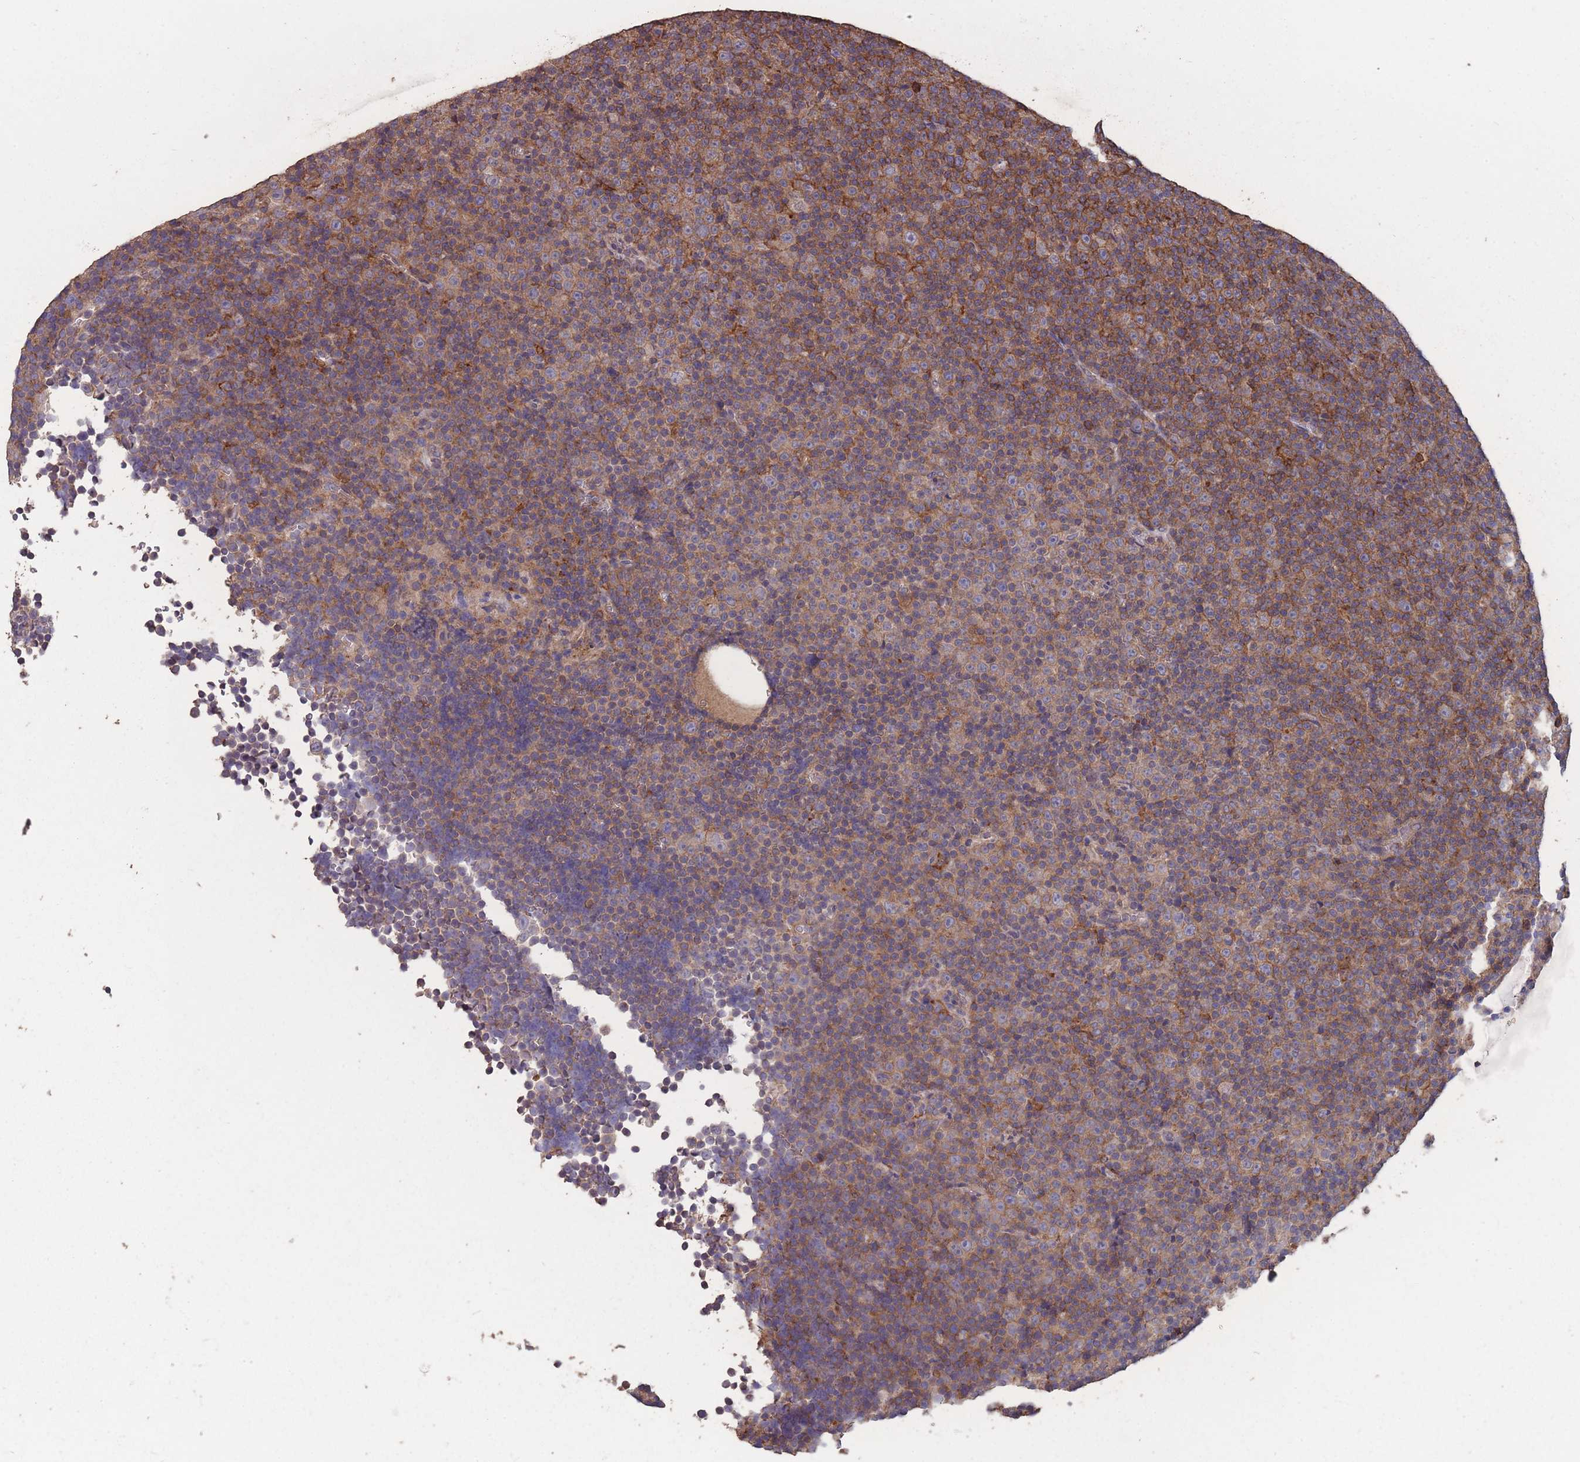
{"staining": {"intensity": "weak", "quantity": "<25%", "location": "cytoplasmic/membranous"}, "tissue": "lymphoma", "cell_type": "Tumor cells", "image_type": "cancer", "snomed": [{"axis": "morphology", "description": "Malignant lymphoma, non-Hodgkin's type, Low grade"}, {"axis": "topography", "description": "Lymph node"}], "caption": "This histopathology image is of lymphoma stained with immunohistochemistry (IHC) to label a protein in brown with the nuclei are counter-stained blue. There is no positivity in tumor cells. (DAB IHC, high magnification).", "gene": "NUDT21", "patient": {"sex": "female", "age": 67}}